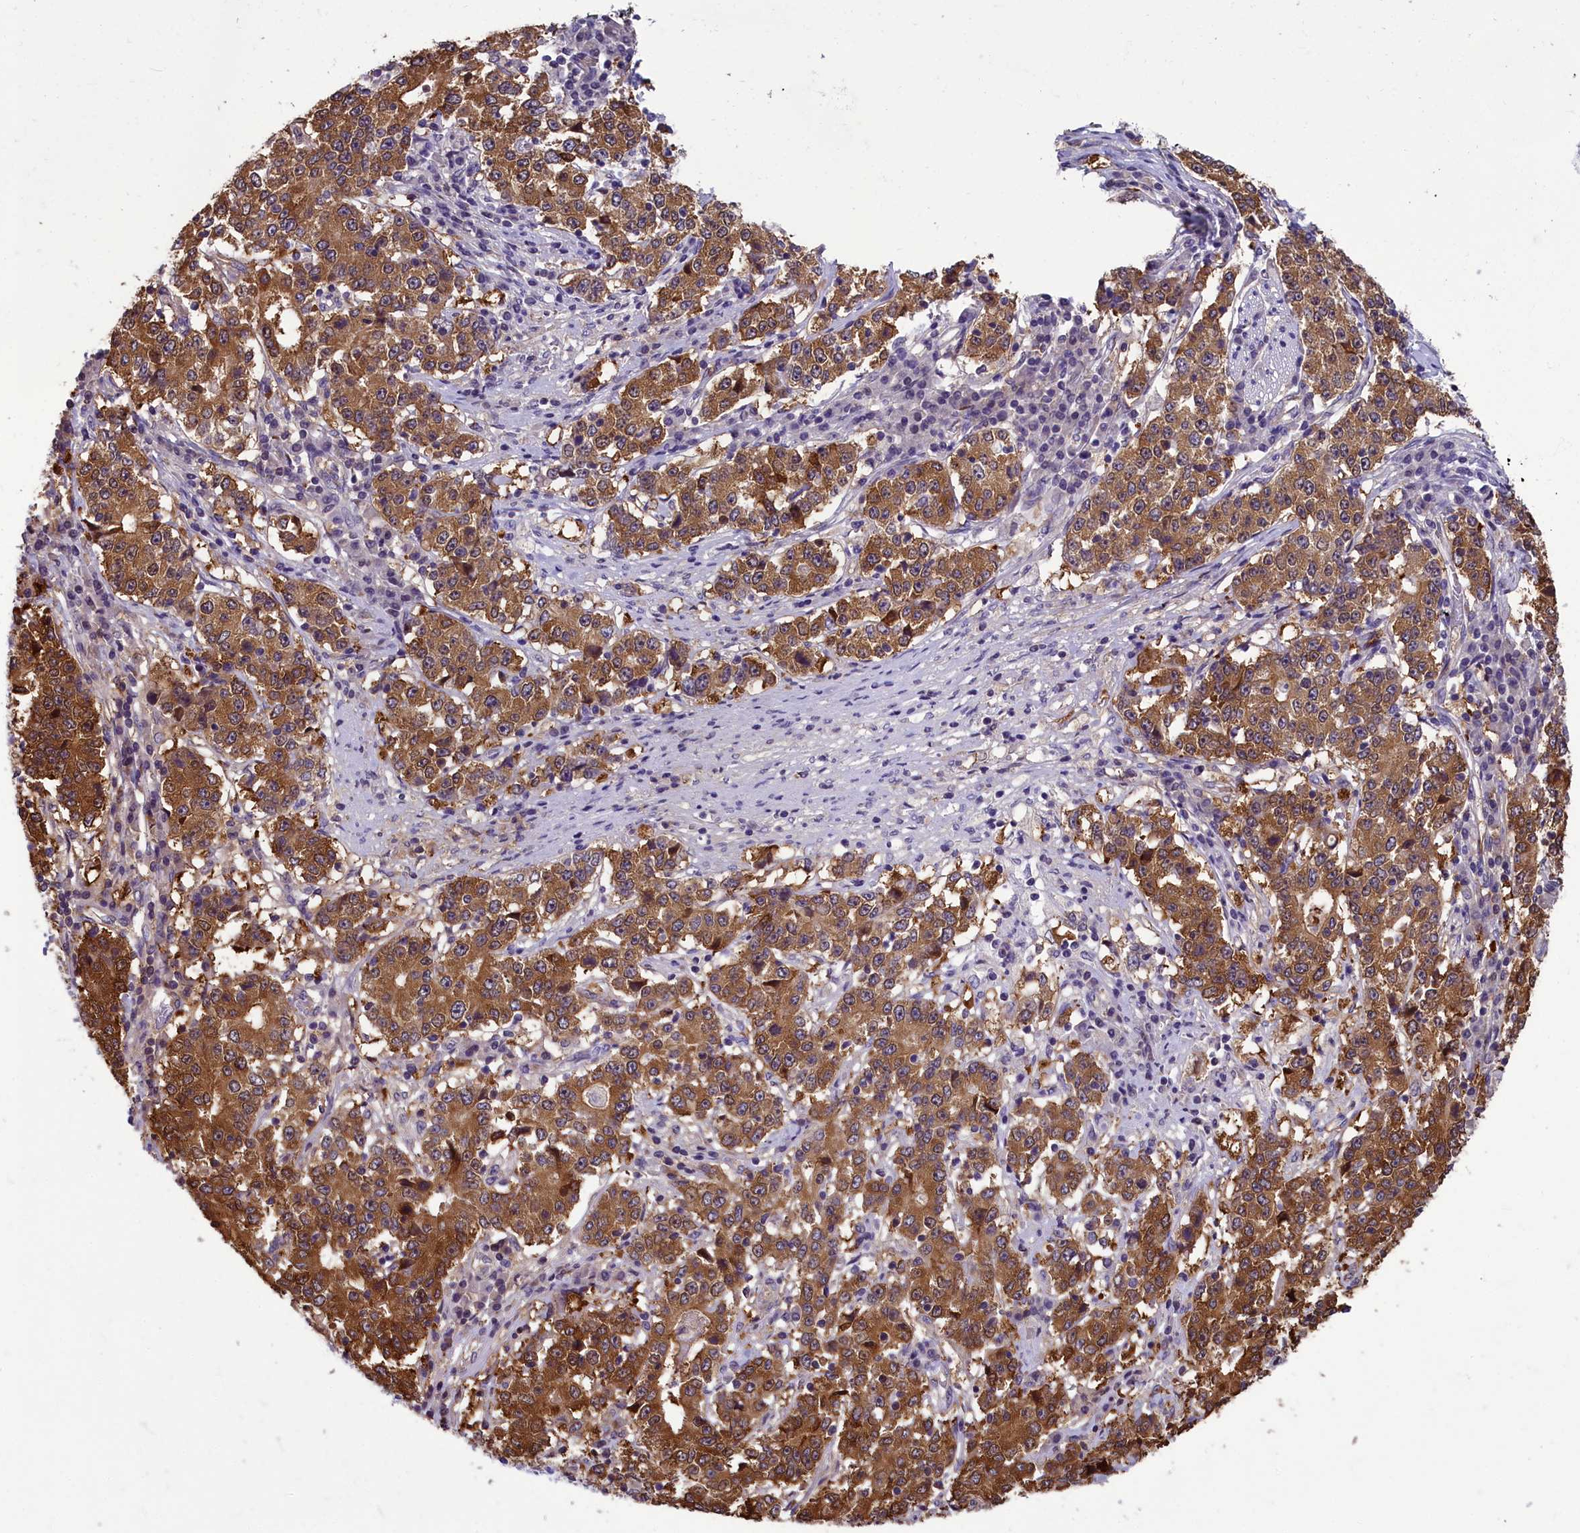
{"staining": {"intensity": "moderate", "quantity": ">75%", "location": "cytoplasmic/membranous,nuclear"}, "tissue": "stomach cancer", "cell_type": "Tumor cells", "image_type": "cancer", "snomed": [{"axis": "morphology", "description": "Adenocarcinoma, NOS"}, {"axis": "topography", "description": "Stomach"}], "caption": "DAB (3,3'-diaminobenzidine) immunohistochemical staining of human adenocarcinoma (stomach) reveals moderate cytoplasmic/membranous and nuclear protein staining in about >75% of tumor cells. (brown staining indicates protein expression, while blue staining denotes nuclei).", "gene": "ABCC8", "patient": {"sex": "male", "age": 59}}